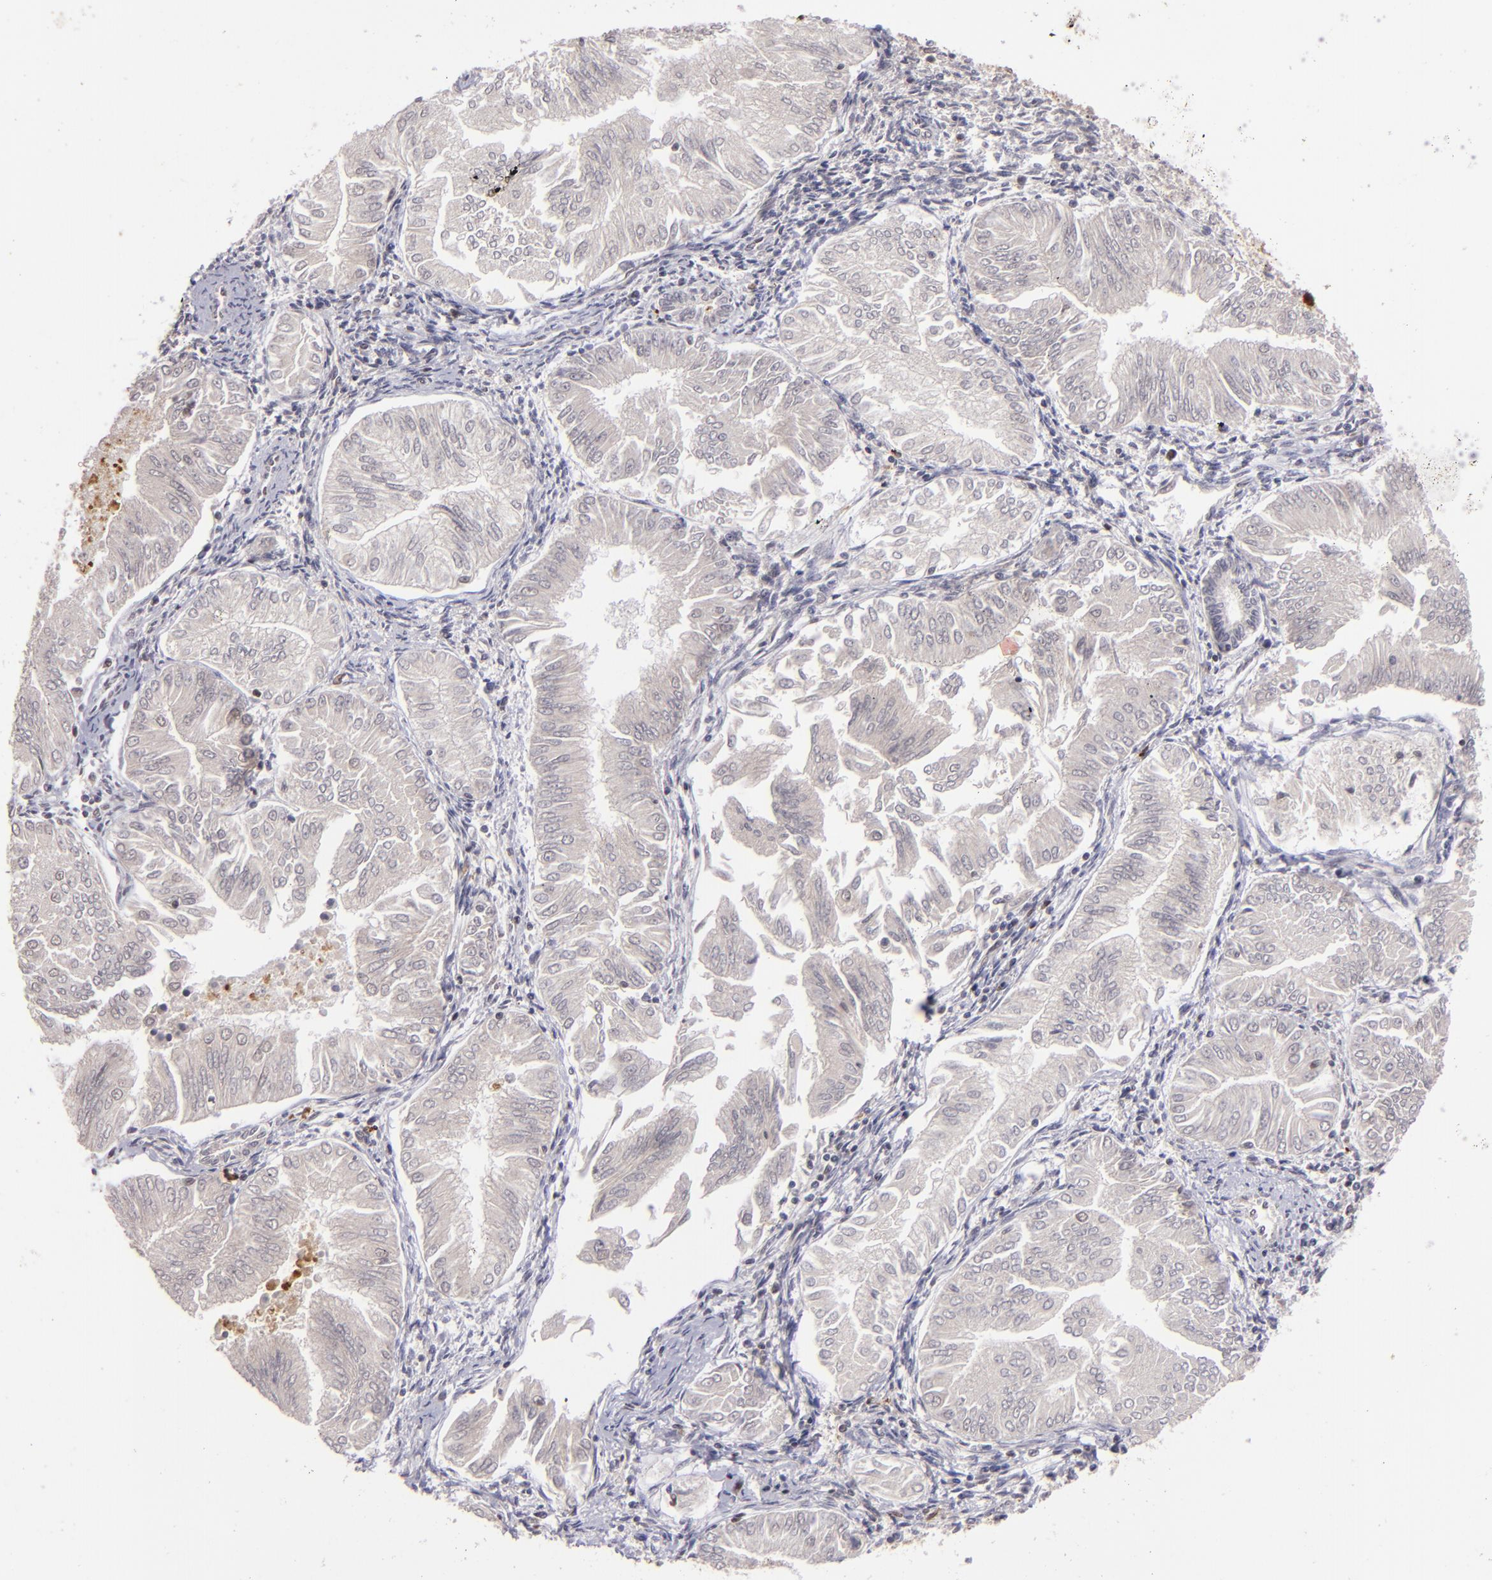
{"staining": {"intensity": "negative", "quantity": "none", "location": "none"}, "tissue": "endometrial cancer", "cell_type": "Tumor cells", "image_type": "cancer", "snomed": [{"axis": "morphology", "description": "Adenocarcinoma, NOS"}, {"axis": "topography", "description": "Endometrium"}], "caption": "A micrograph of human endometrial adenocarcinoma is negative for staining in tumor cells.", "gene": "RXRG", "patient": {"sex": "female", "age": 53}}